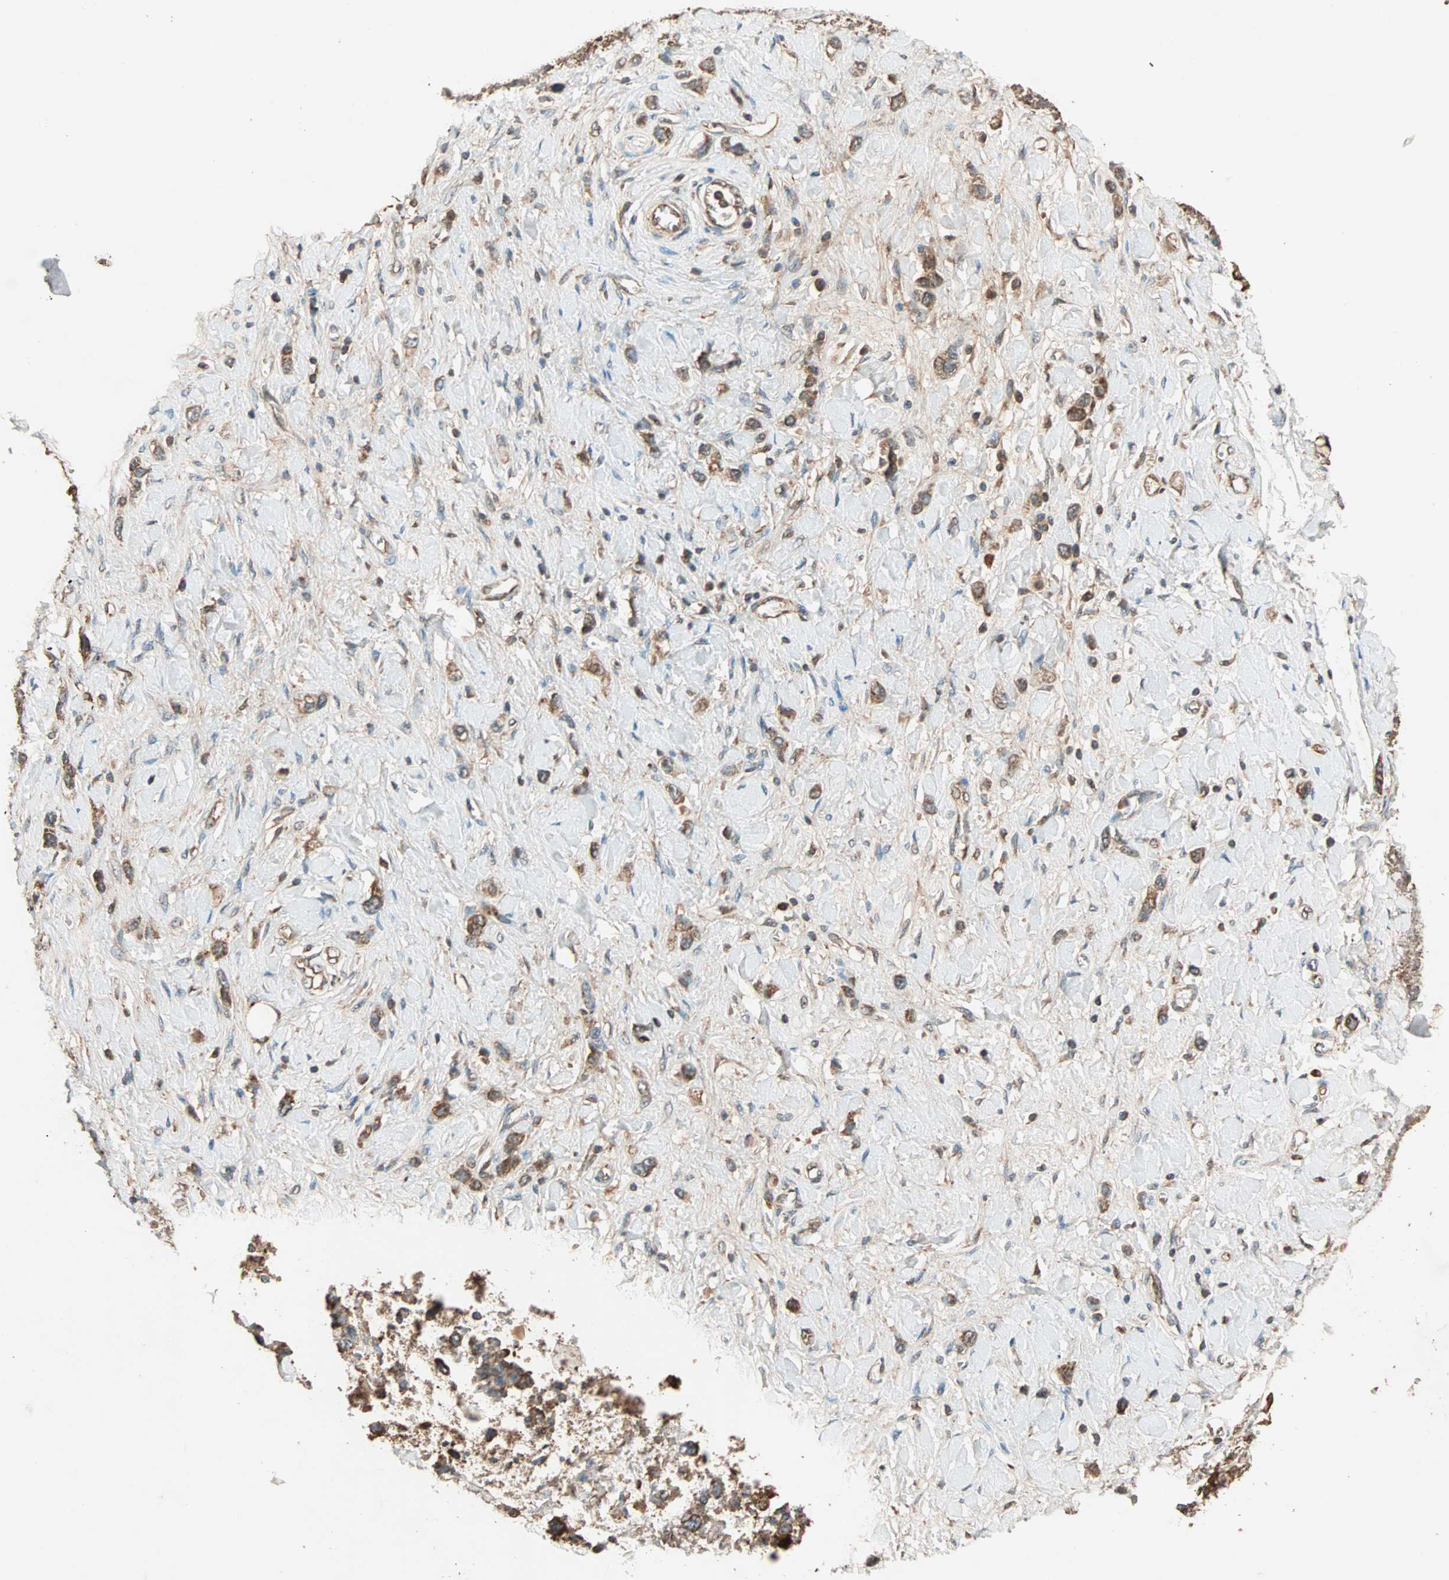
{"staining": {"intensity": "strong", "quantity": ">75%", "location": "cytoplasmic/membranous"}, "tissue": "stomach cancer", "cell_type": "Tumor cells", "image_type": "cancer", "snomed": [{"axis": "morphology", "description": "Normal tissue, NOS"}, {"axis": "morphology", "description": "Adenocarcinoma, NOS"}, {"axis": "topography", "description": "Stomach, upper"}, {"axis": "topography", "description": "Stomach"}], "caption": "Brown immunohistochemical staining in stomach cancer demonstrates strong cytoplasmic/membranous staining in about >75% of tumor cells. The protein is shown in brown color, while the nuclei are stained blue.", "gene": "MAPK1", "patient": {"sex": "female", "age": 65}}